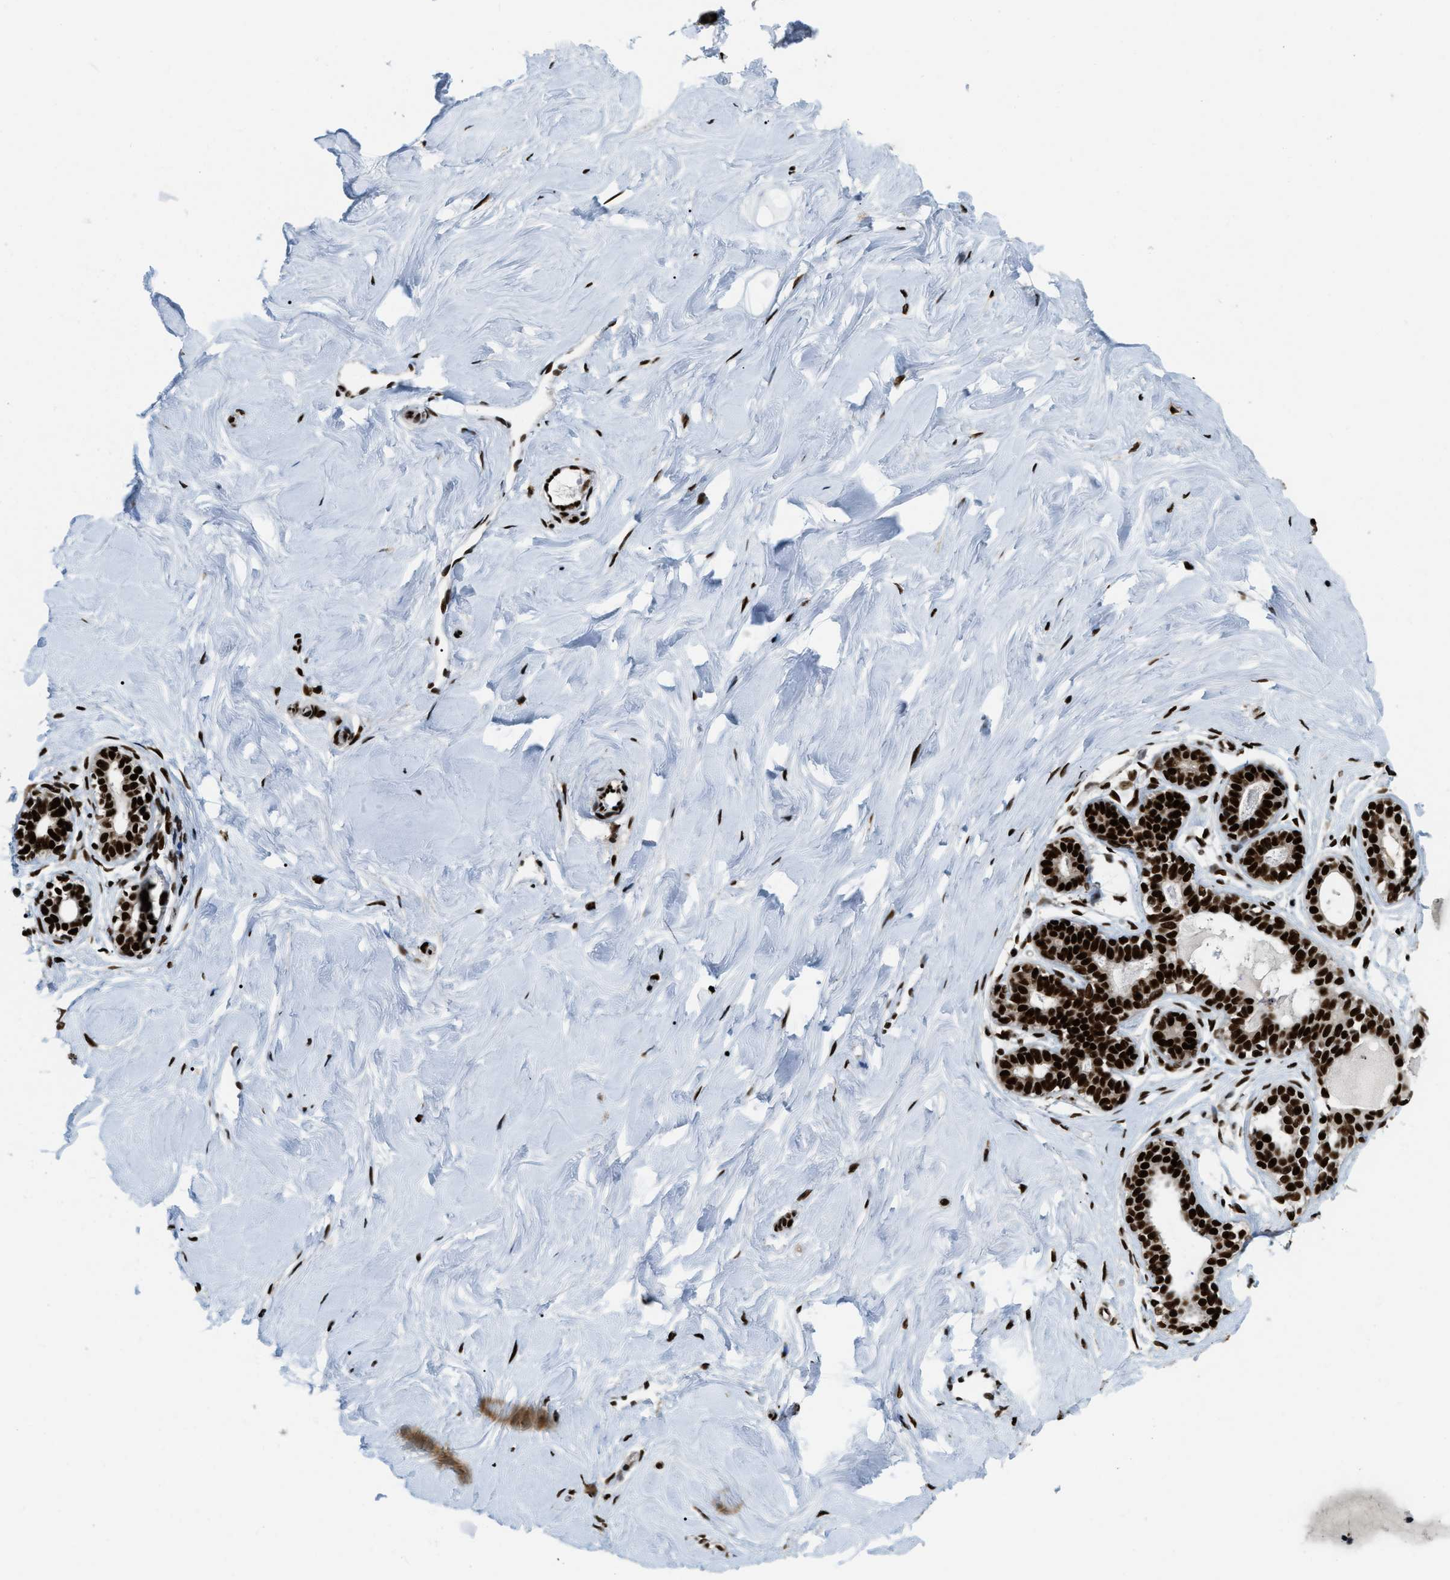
{"staining": {"intensity": "strong", "quantity": ">75%", "location": "nuclear"}, "tissue": "breast", "cell_type": "Glandular cells", "image_type": "normal", "snomed": [{"axis": "morphology", "description": "Normal tissue, NOS"}, {"axis": "topography", "description": "Breast"}], "caption": "Glandular cells reveal high levels of strong nuclear staining in about >75% of cells in unremarkable human breast. Using DAB (3,3'-diaminobenzidine) (brown) and hematoxylin (blue) stains, captured at high magnification using brightfield microscopy.", "gene": "NUMA1", "patient": {"sex": "female", "age": 23}}